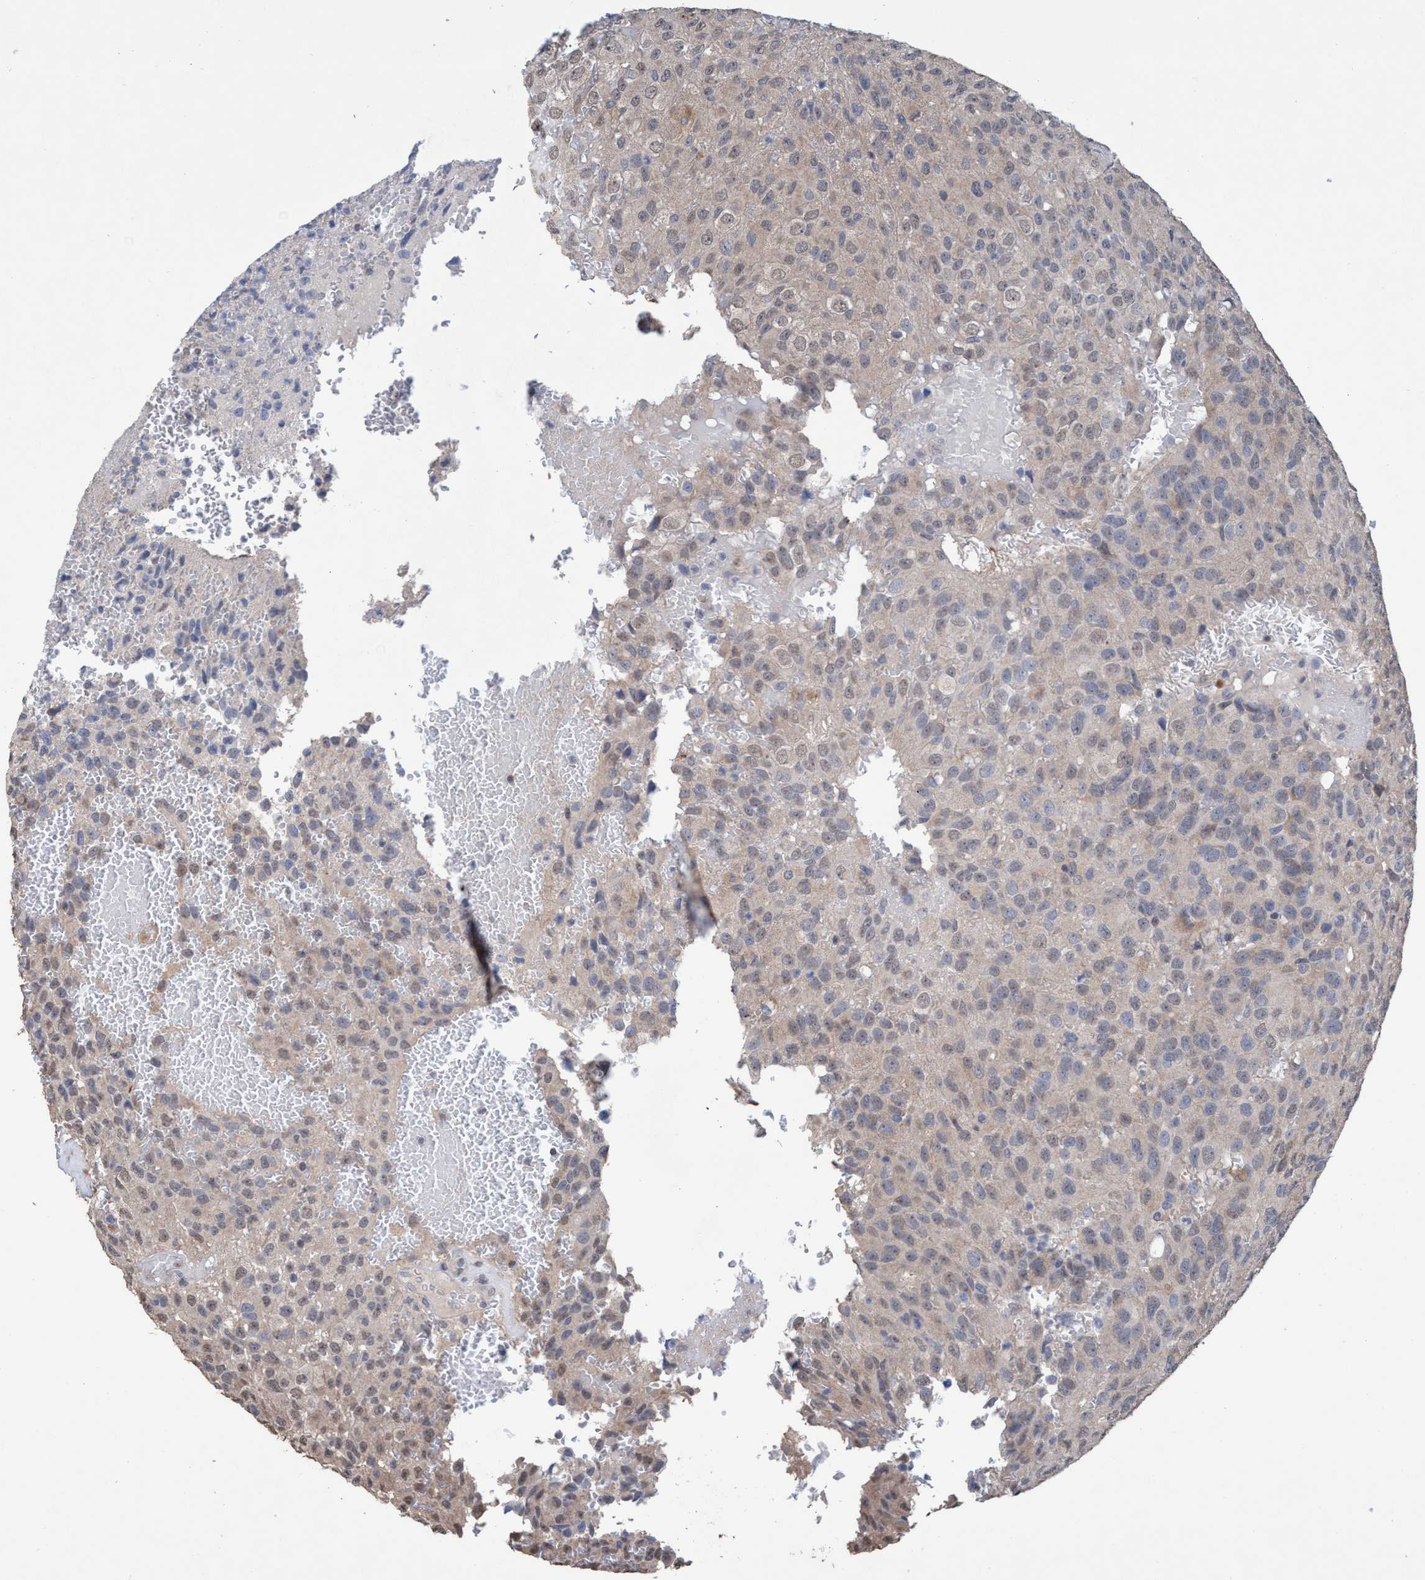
{"staining": {"intensity": "weak", "quantity": "<25%", "location": "cytoplasmic/membranous"}, "tissue": "glioma", "cell_type": "Tumor cells", "image_type": "cancer", "snomed": [{"axis": "morphology", "description": "Glioma, malignant, High grade"}, {"axis": "topography", "description": "Brain"}], "caption": "Immunohistochemistry of malignant glioma (high-grade) demonstrates no positivity in tumor cells.", "gene": "GLOD4", "patient": {"sex": "male", "age": 32}}